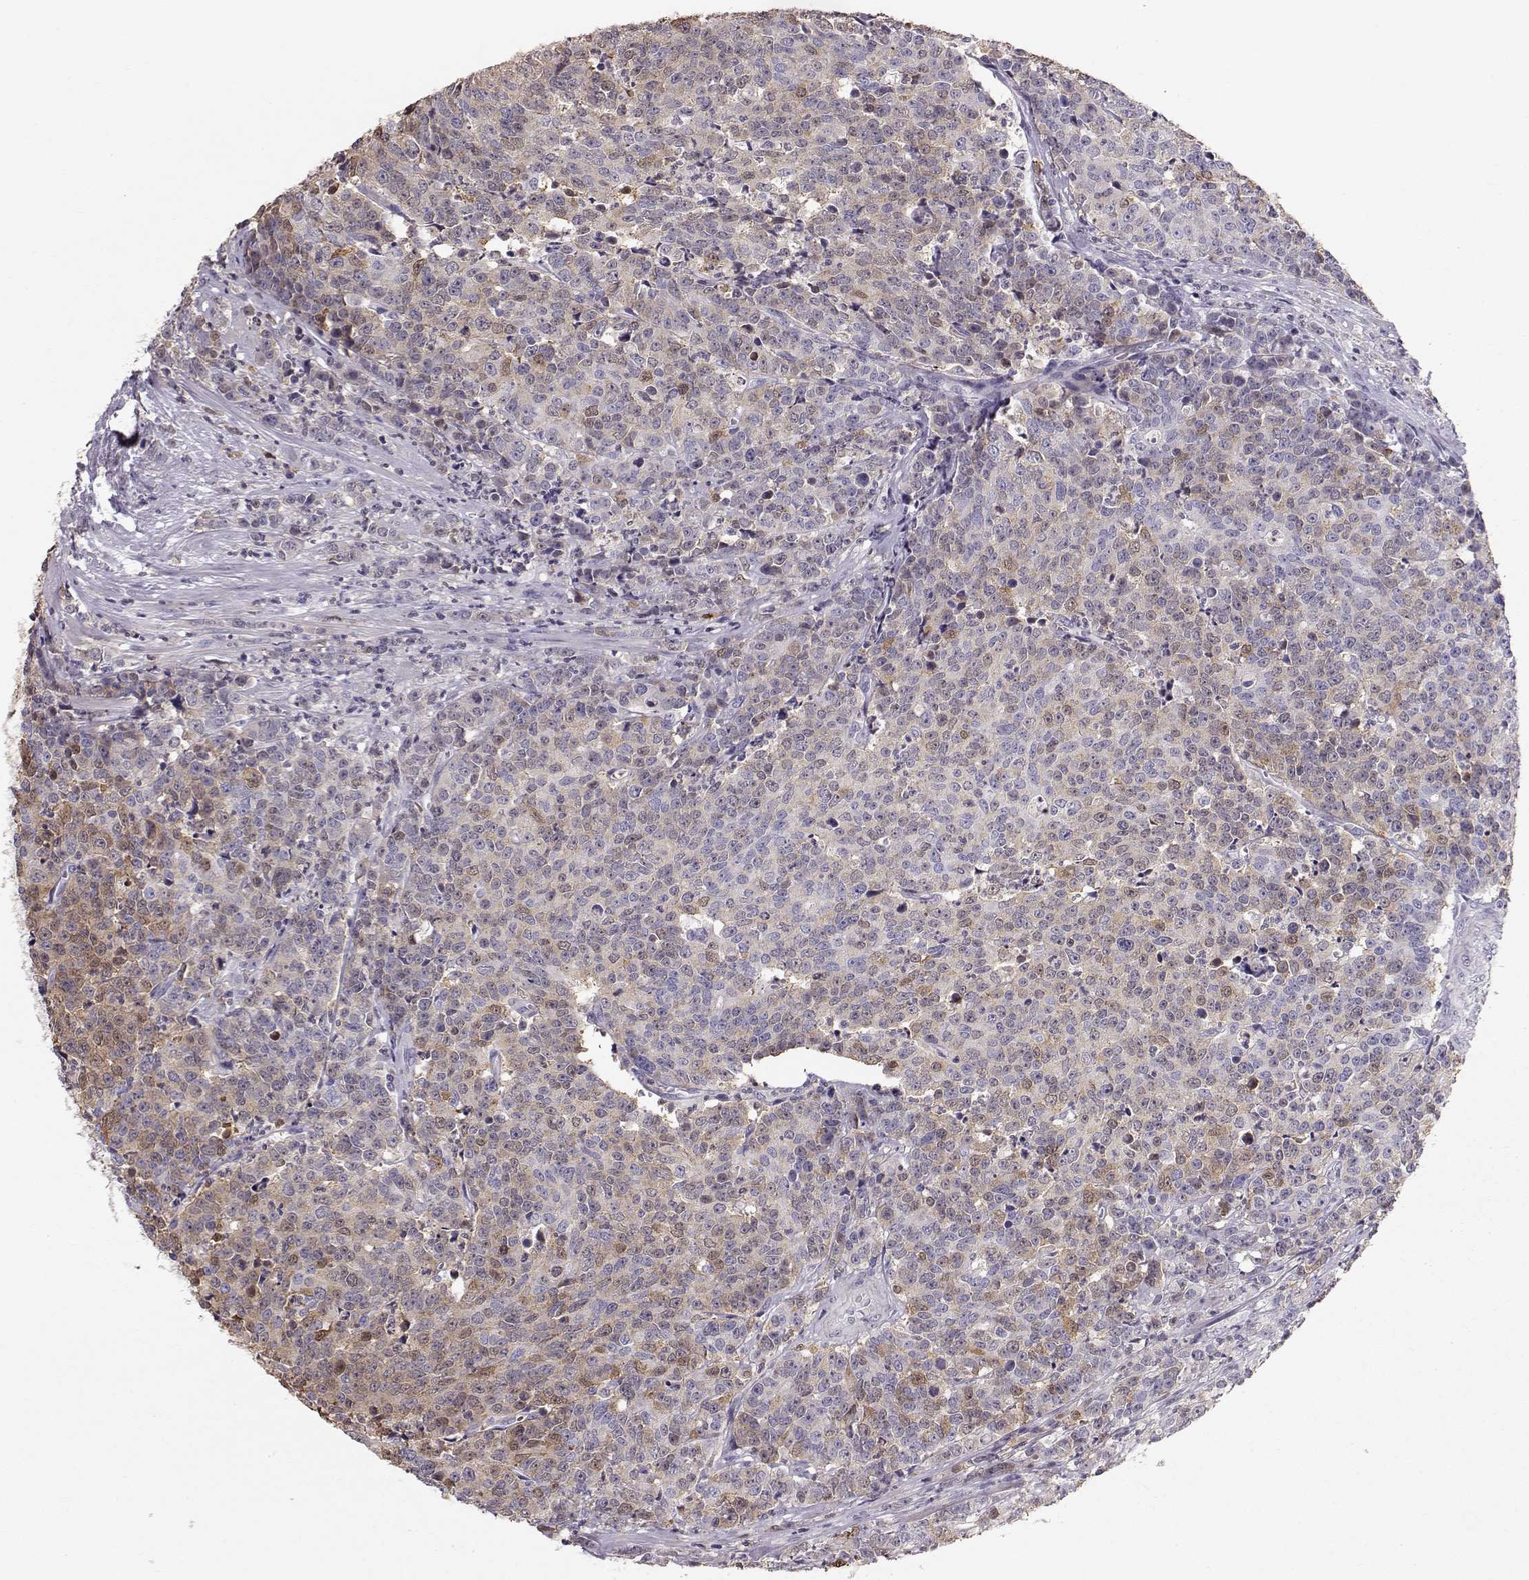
{"staining": {"intensity": "weak", "quantity": "25%-75%", "location": "cytoplasmic/membranous"}, "tissue": "prostate cancer", "cell_type": "Tumor cells", "image_type": "cancer", "snomed": [{"axis": "morphology", "description": "Adenocarcinoma, NOS"}, {"axis": "topography", "description": "Prostate"}], "caption": "Brown immunohistochemical staining in prostate cancer (adenocarcinoma) reveals weak cytoplasmic/membranous staining in approximately 25%-75% of tumor cells.", "gene": "POU1F1", "patient": {"sex": "male", "age": 67}}